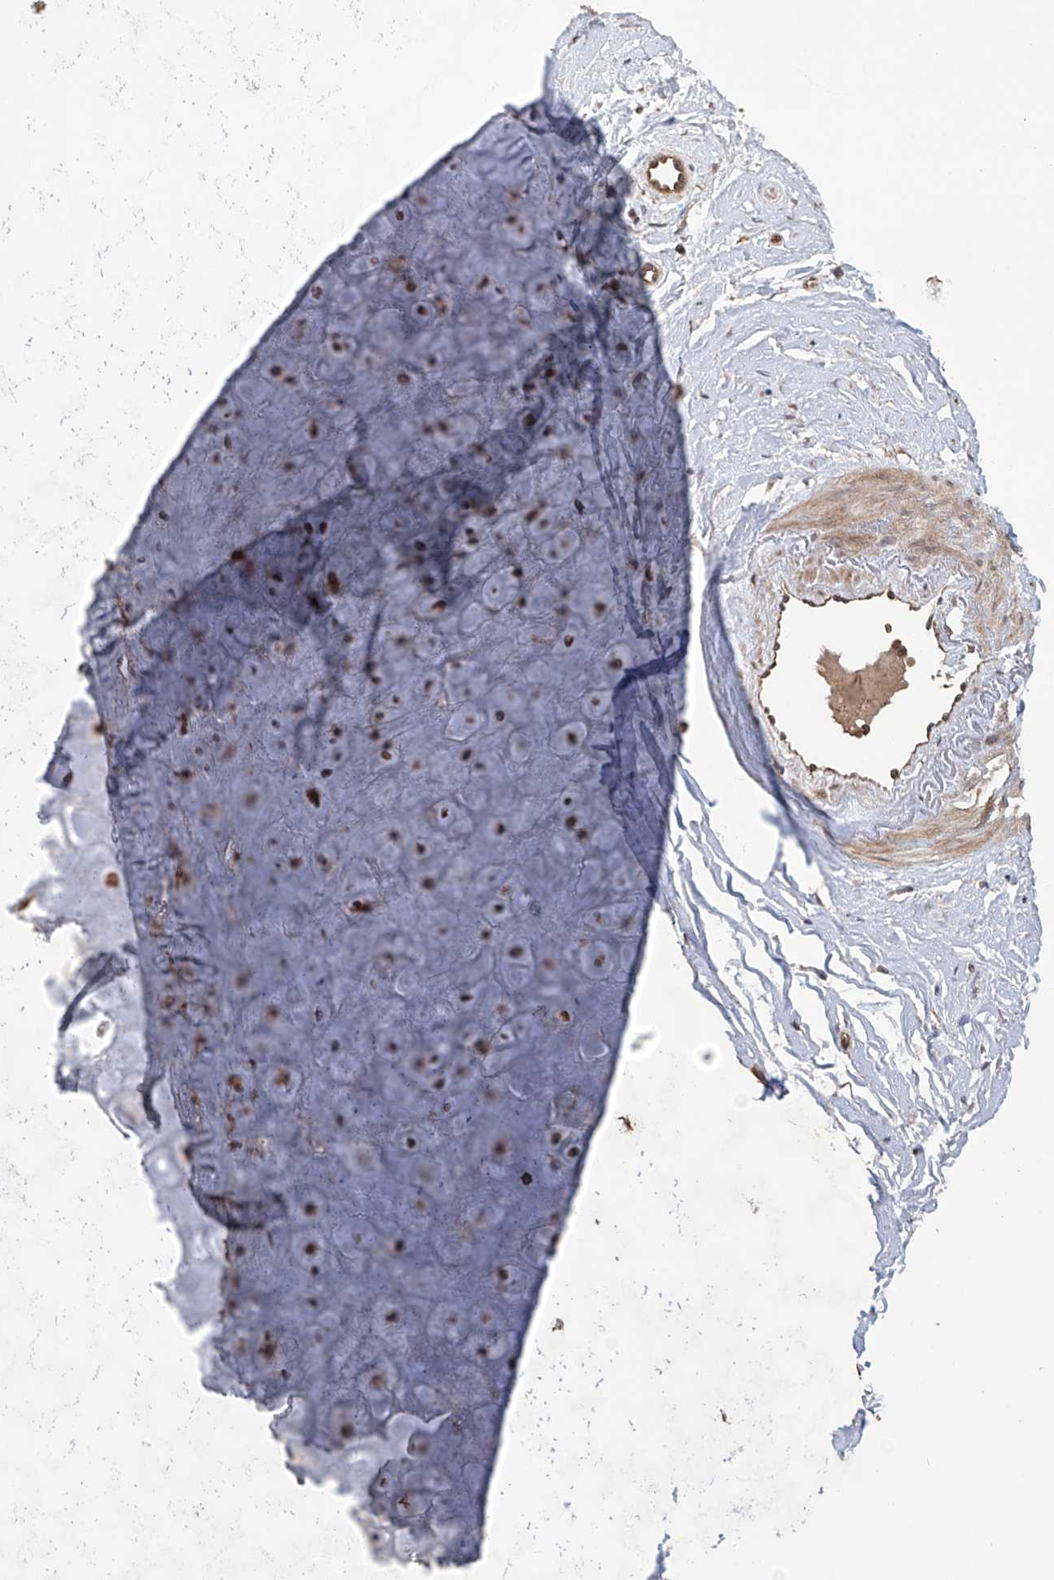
{"staining": {"intensity": "strong", "quantity": "25%-75%", "location": "nuclear"}, "tissue": "adipose tissue", "cell_type": "Adipocytes", "image_type": "normal", "snomed": [{"axis": "morphology", "description": "Normal tissue, NOS"}, {"axis": "morphology", "description": "Basal cell carcinoma"}, {"axis": "topography", "description": "Skin"}], "caption": "About 25%-75% of adipocytes in normal human adipose tissue reveal strong nuclear protein staining as visualized by brown immunohistochemical staining.", "gene": "LYSMD4", "patient": {"sex": "female", "age": 89}}